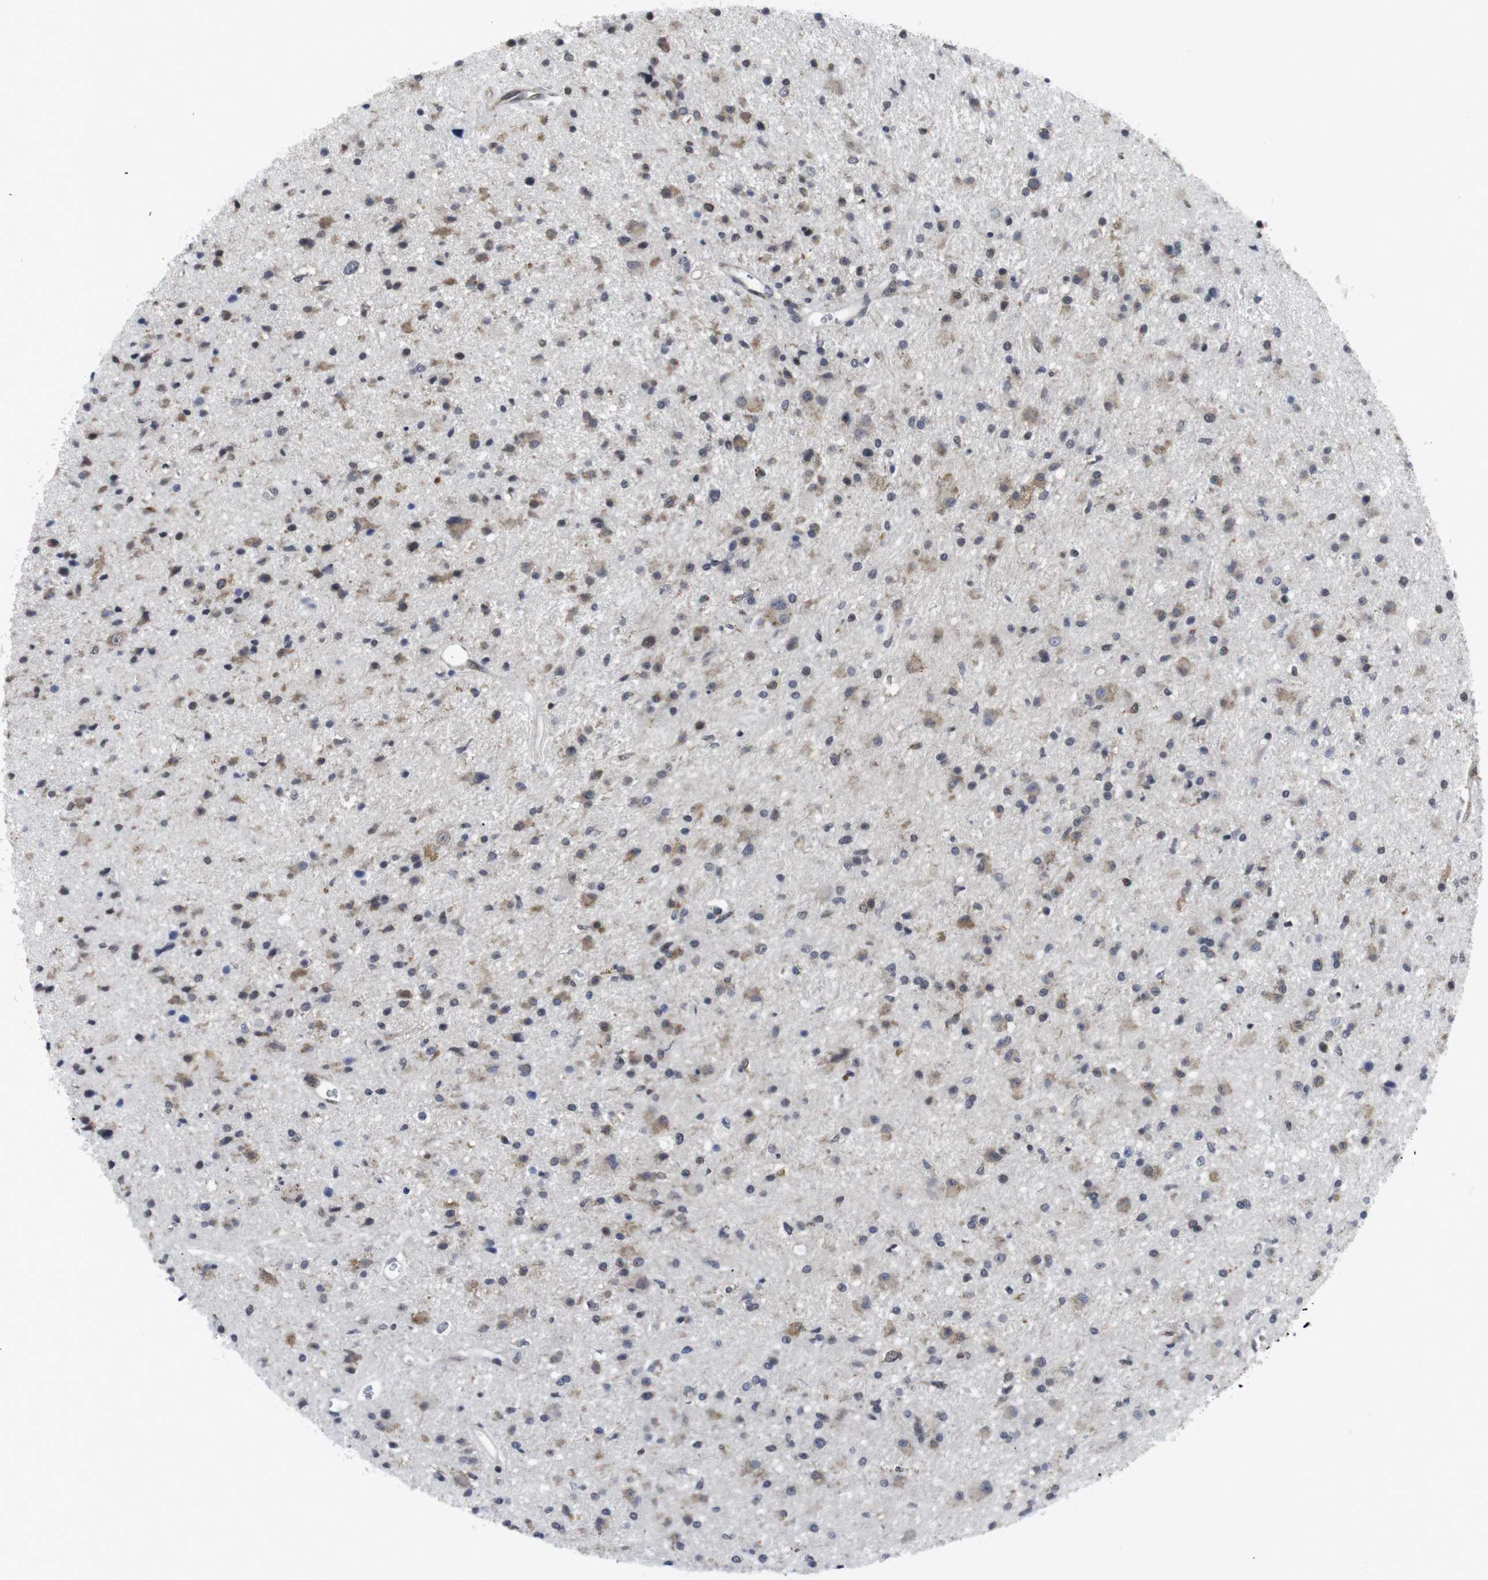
{"staining": {"intensity": "weak", "quantity": "<25%", "location": "cytoplasmic/membranous"}, "tissue": "glioma", "cell_type": "Tumor cells", "image_type": "cancer", "snomed": [{"axis": "morphology", "description": "Glioma, malignant, High grade"}, {"axis": "topography", "description": "Brain"}], "caption": "Tumor cells show no significant protein expression in malignant glioma (high-grade). (DAB immunohistochemistry (IHC) with hematoxylin counter stain).", "gene": "GEMIN2", "patient": {"sex": "male", "age": 33}}